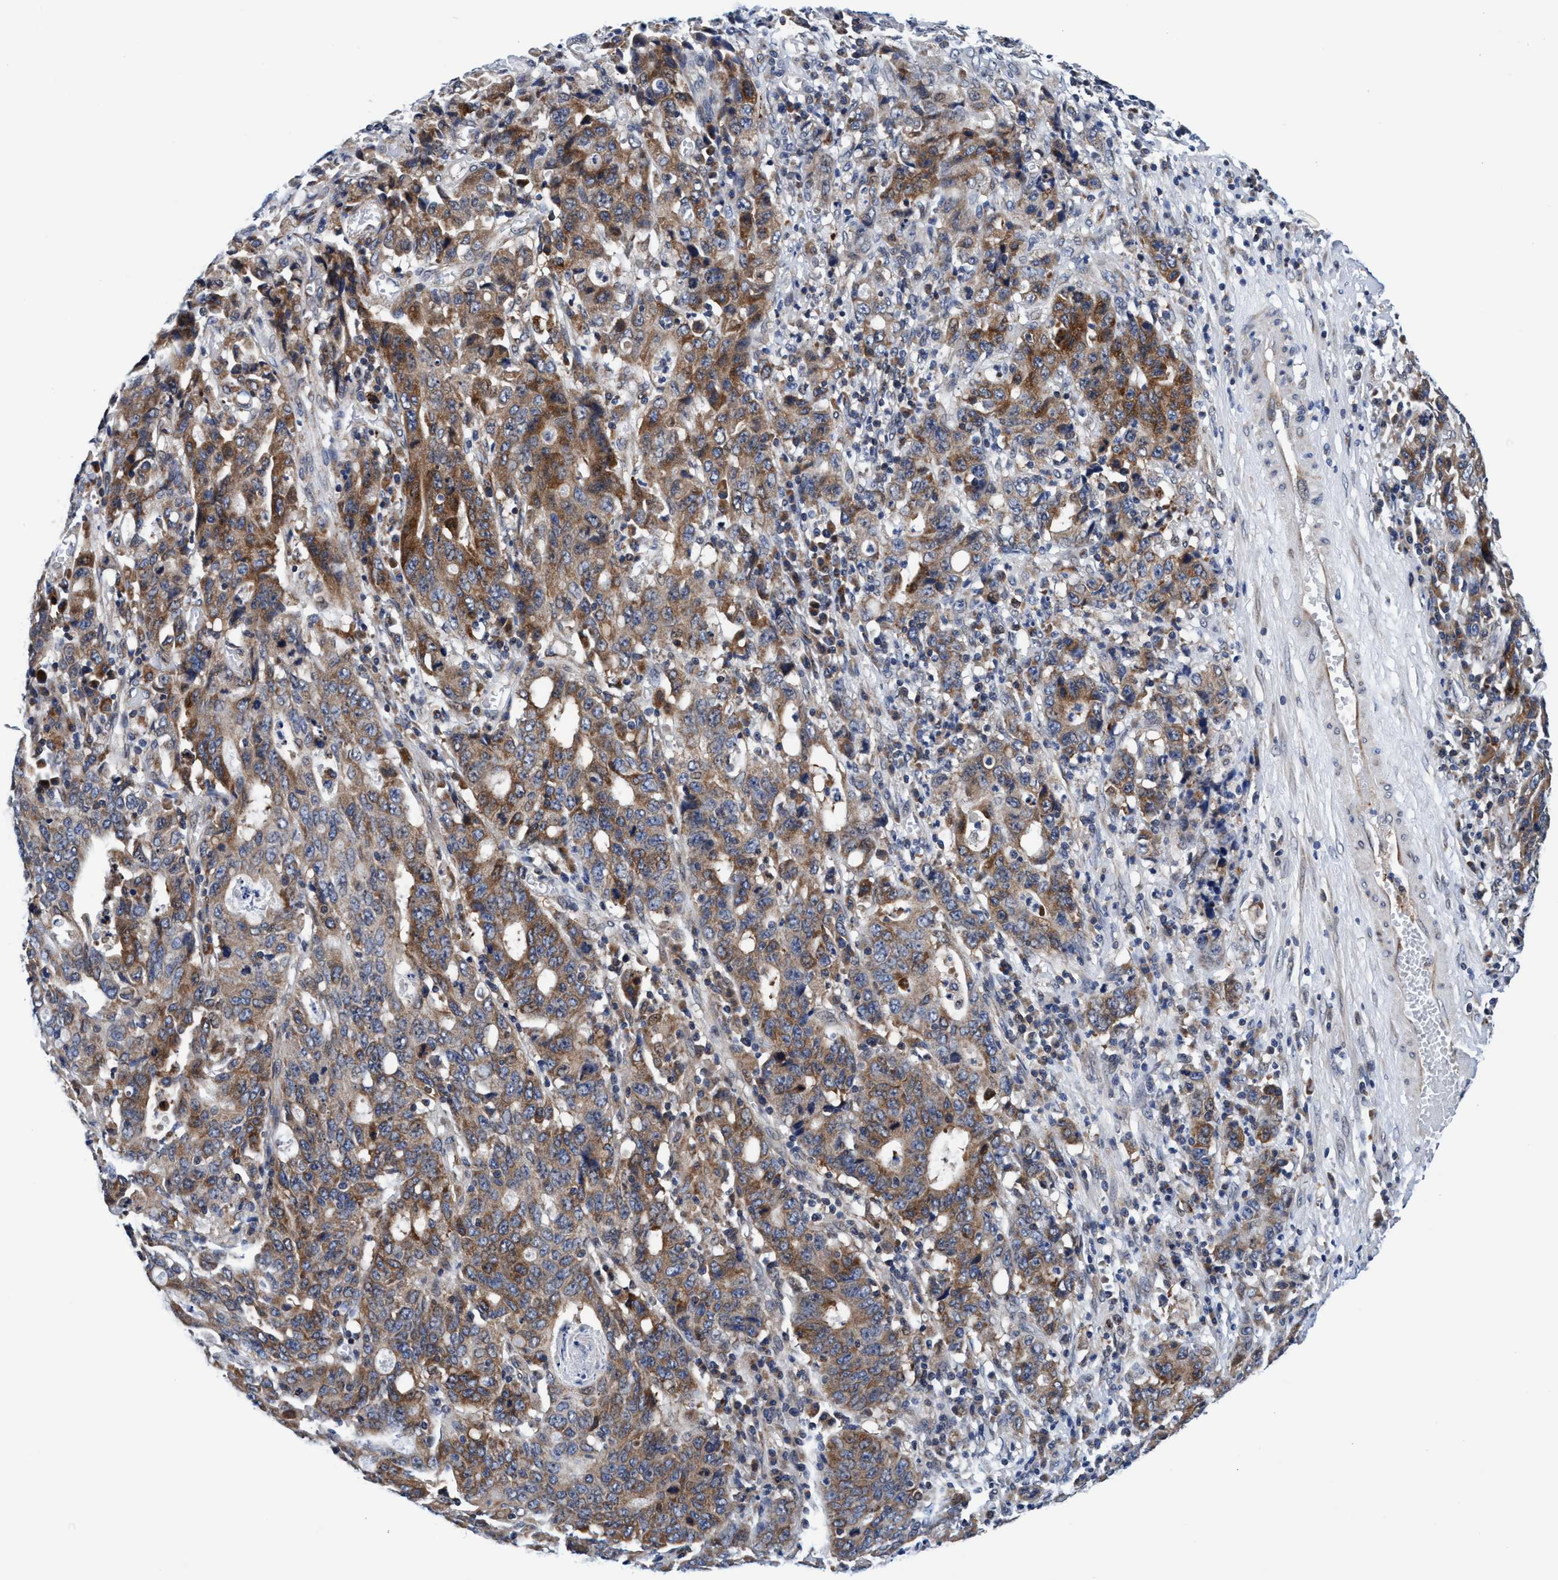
{"staining": {"intensity": "moderate", "quantity": ">75%", "location": "cytoplasmic/membranous"}, "tissue": "stomach cancer", "cell_type": "Tumor cells", "image_type": "cancer", "snomed": [{"axis": "morphology", "description": "Adenocarcinoma, NOS"}, {"axis": "topography", "description": "Stomach, upper"}], "caption": "Human stomach adenocarcinoma stained for a protein (brown) displays moderate cytoplasmic/membranous positive expression in approximately >75% of tumor cells.", "gene": "AGAP2", "patient": {"sex": "male", "age": 69}}